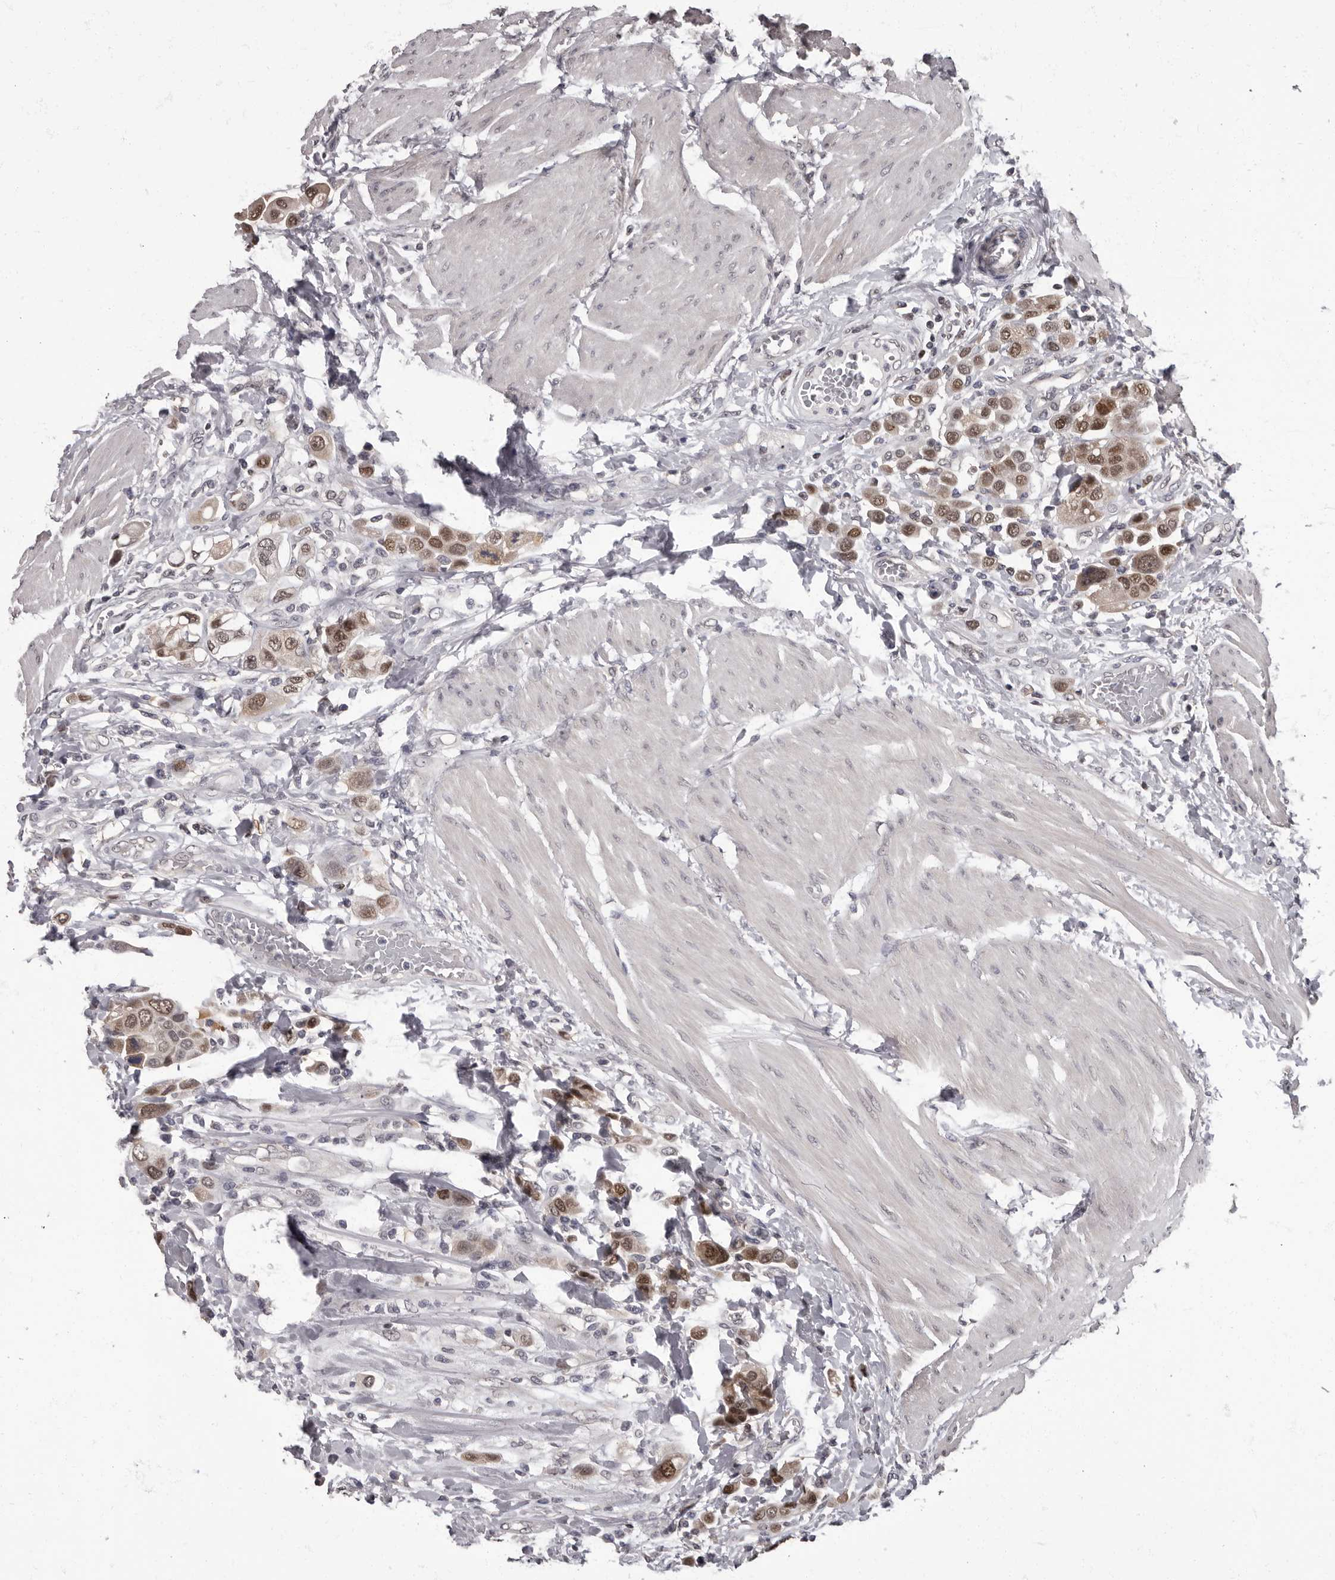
{"staining": {"intensity": "moderate", "quantity": ">75%", "location": "cytoplasmic/membranous,nuclear"}, "tissue": "urothelial cancer", "cell_type": "Tumor cells", "image_type": "cancer", "snomed": [{"axis": "morphology", "description": "Urothelial carcinoma, High grade"}, {"axis": "topography", "description": "Urinary bladder"}], "caption": "IHC staining of high-grade urothelial carcinoma, which displays medium levels of moderate cytoplasmic/membranous and nuclear expression in about >75% of tumor cells indicating moderate cytoplasmic/membranous and nuclear protein expression. The staining was performed using DAB (brown) for protein detection and nuclei were counterstained in hematoxylin (blue).", "gene": "C1orf50", "patient": {"sex": "male", "age": 50}}